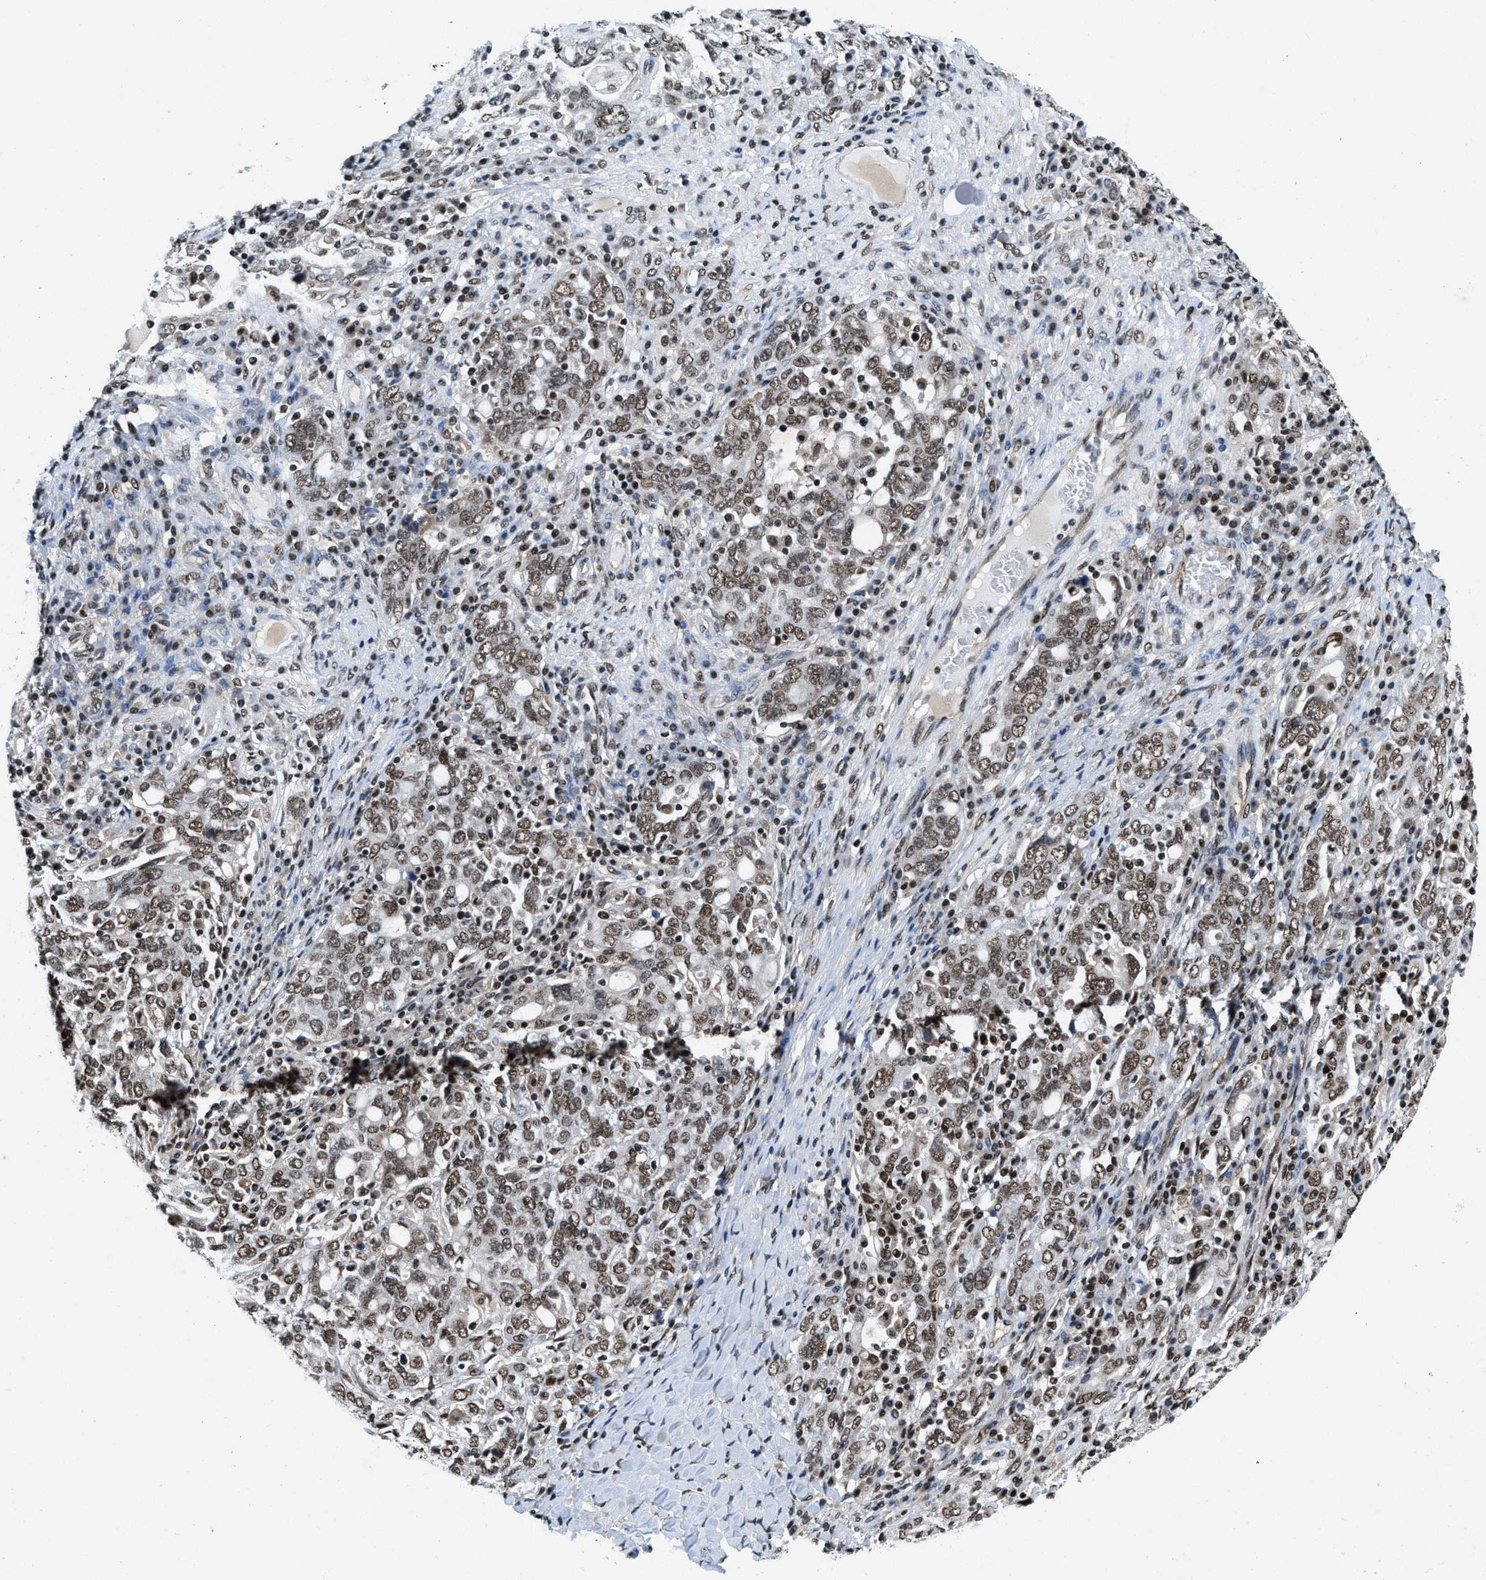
{"staining": {"intensity": "moderate", "quantity": ">75%", "location": "nuclear"}, "tissue": "ovarian cancer", "cell_type": "Tumor cells", "image_type": "cancer", "snomed": [{"axis": "morphology", "description": "Carcinoma, endometroid"}, {"axis": "topography", "description": "Ovary"}], "caption": "Immunohistochemistry histopathology image of neoplastic tissue: endometroid carcinoma (ovarian) stained using IHC exhibits medium levels of moderate protein expression localized specifically in the nuclear of tumor cells, appearing as a nuclear brown color.", "gene": "SAFB", "patient": {"sex": "female", "age": 62}}